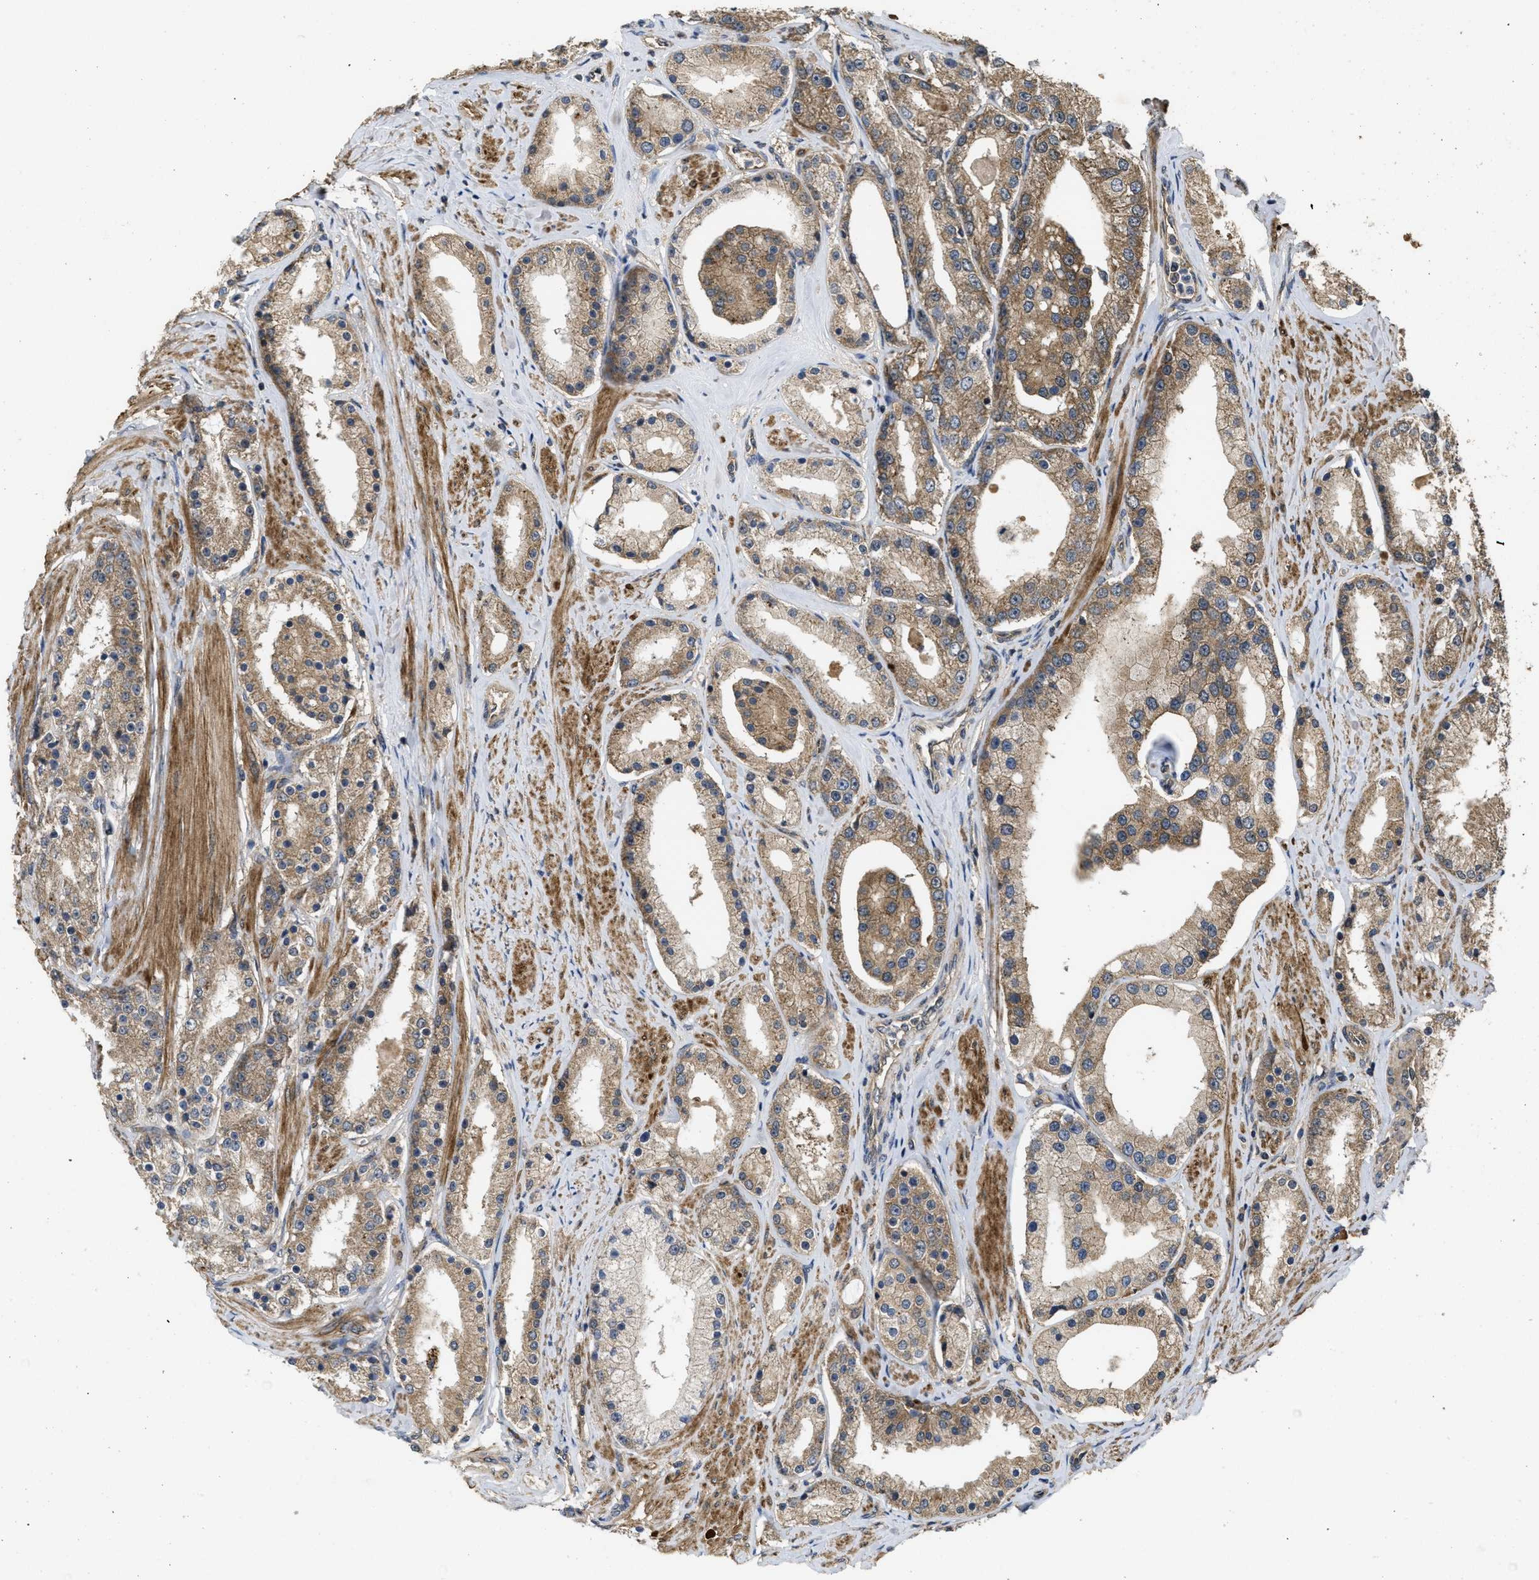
{"staining": {"intensity": "moderate", "quantity": ">75%", "location": "cytoplasmic/membranous"}, "tissue": "prostate cancer", "cell_type": "Tumor cells", "image_type": "cancer", "snomed": [{"axis": "morphology", "description": "Adenocarcinoma, Low grade"}, {"axis": "topography", "description": "Prostate"}], "caption": "Protein analysis of prostate adenocarcinoma (low-grade) tissue demonstrates moderate cytoplasmic/membranous positivity in about >75% of tumor cells. (DAB (3,3'-diaminobenzidine) = brown stain, brightfield microscopy at high magnification).", "gene": "FZD6", "patient": {"sex": "male", "age": 63}}